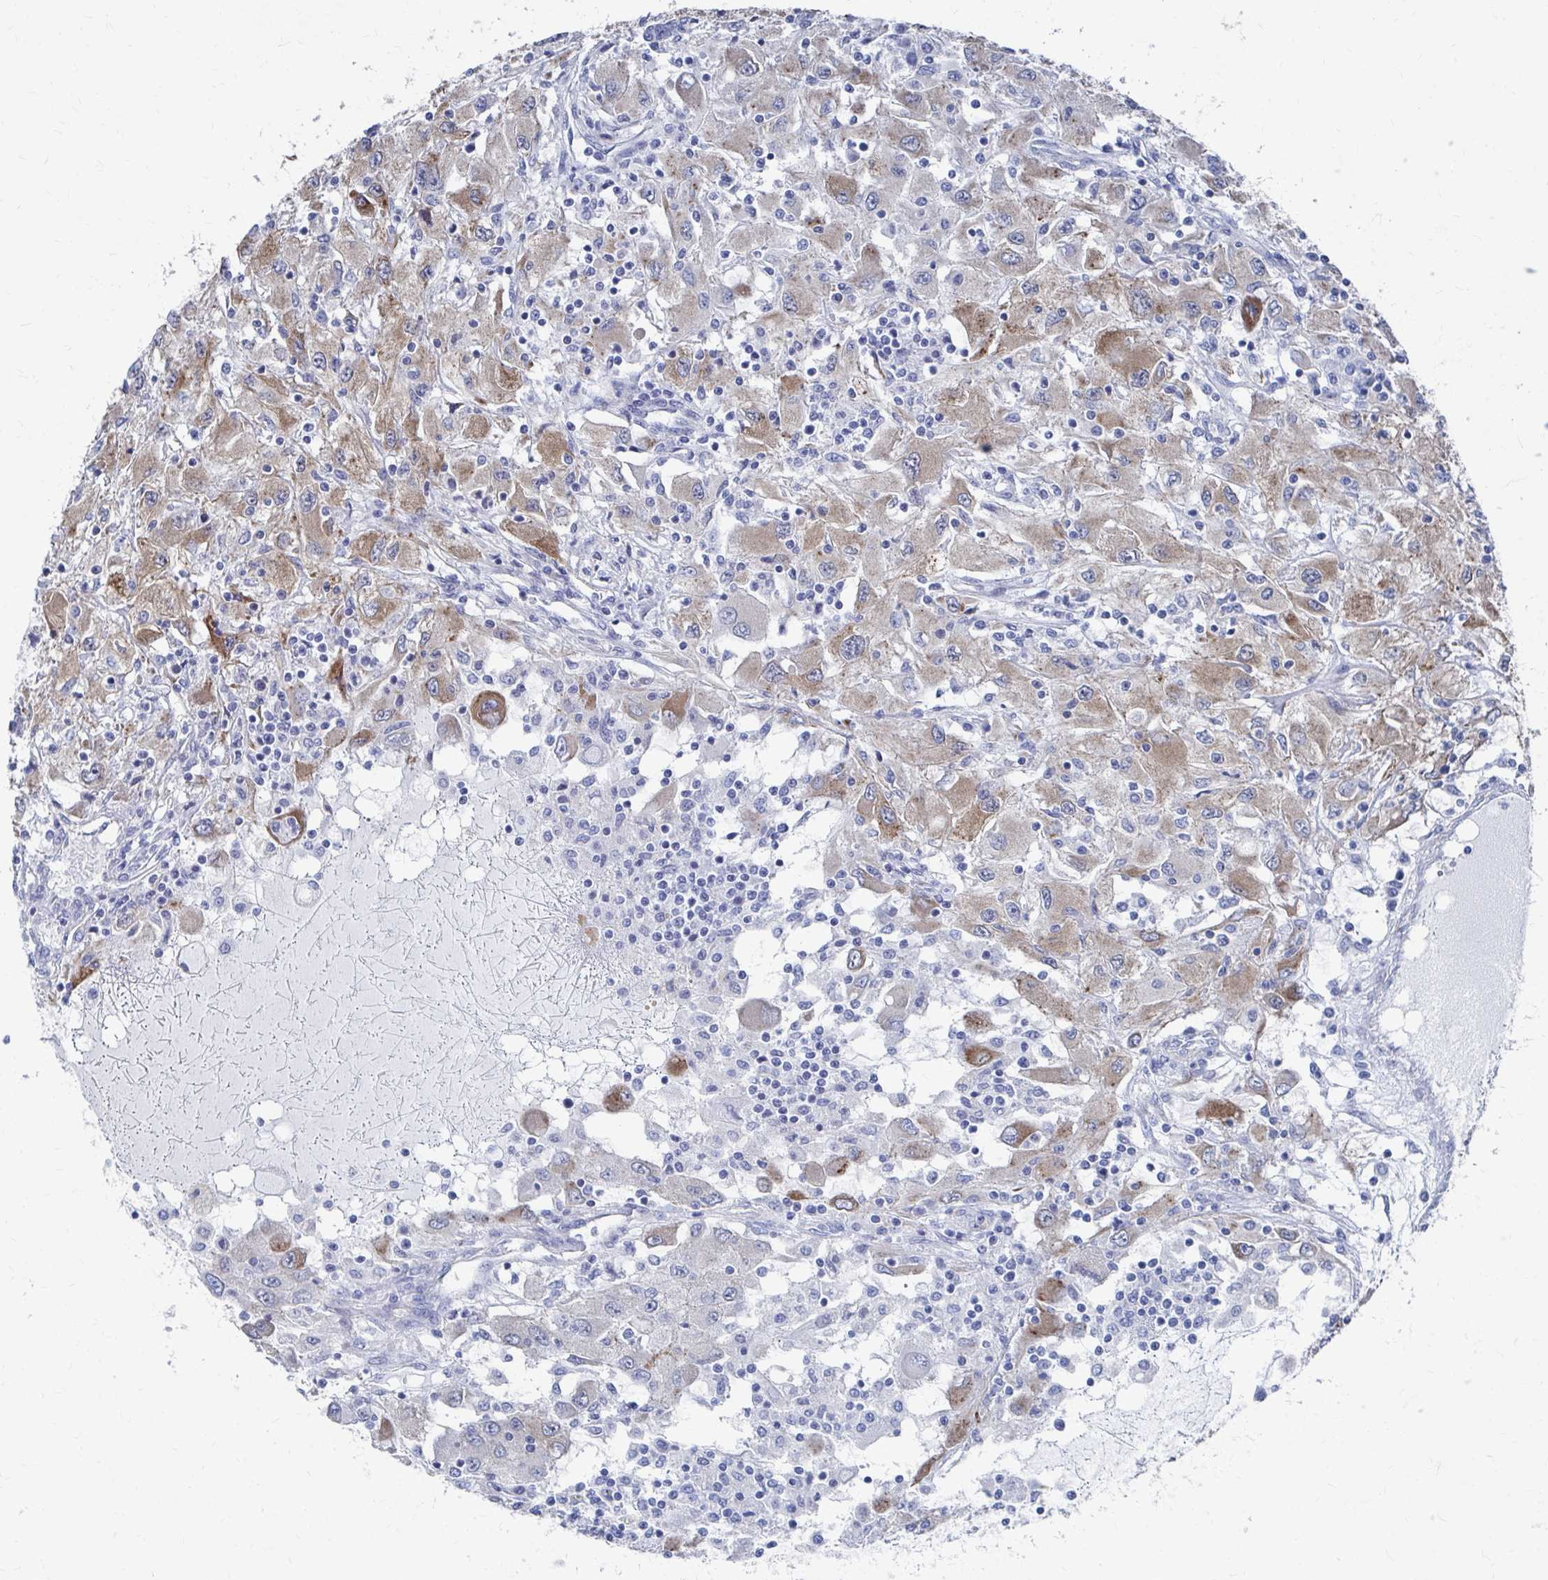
{"staining": {"intensity": "moderate", "quantity": "25%-75%", "location": "cytoplasmic/membranous"}, "tissue": "renal cancer", "cell_type": "Tumor cells", "image_type": "cancer", "snomed": [{"axis": "morphology", "description": "Adenocarcinoma, NOS"}, {"axis": "topography", "description": "Kidney"}], "caption": "Immunohistochemistry (IHC) histopathology image of renal cancer (adenocarcinoma) stained for a protein (brown), which reveals medium levels of moderate cytoplasmic/membranous staining in approximately 25%-75% of tumor cells.", "gene": "PLEKHG7", "patient": {"sex": "female", "age": 67}}